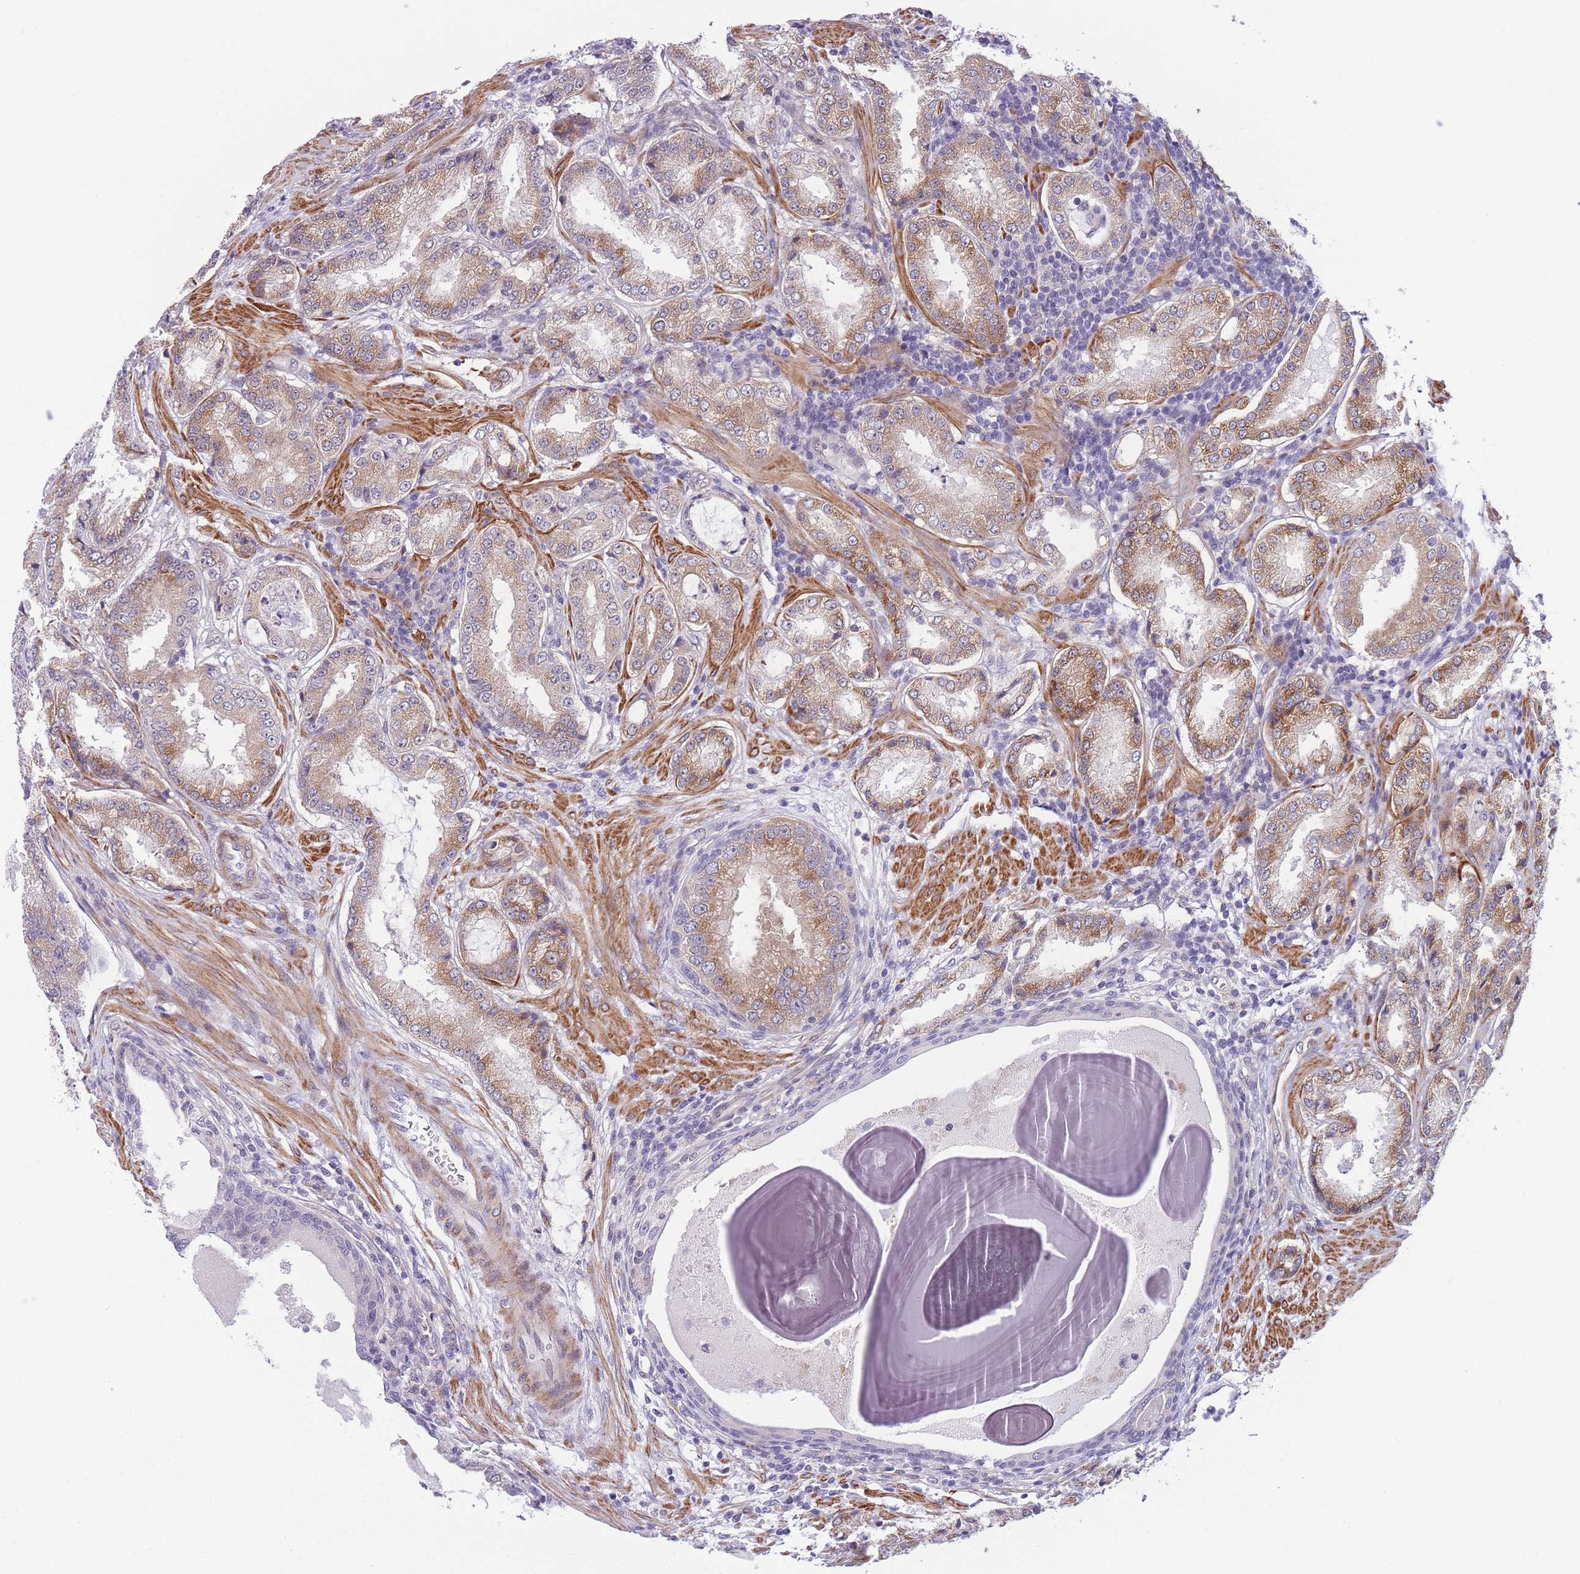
{"staining": {"intensity": "moderate", "quantity": ">75%", "location": "cytoplasmic/membranous"}, "tissue": "prostate cancer", "cell_type": "Tumor cells", "image_type": "cancer", "snomed": [{"axis": "morphology", "description": "Adenocarcinoma, Low grade"}, {"axis": "topography", "description": "Prostate"}], "caption": "High-power microscopy captured an immunohistochemistry (IHC) image of prostate low-grade adenocarcinoma, revealing moderate cytoplasmic/membranous staining in about >75% of tumor cells.", "gene": "C9orf152", "patient": {"sex": "male", "age": 59}}